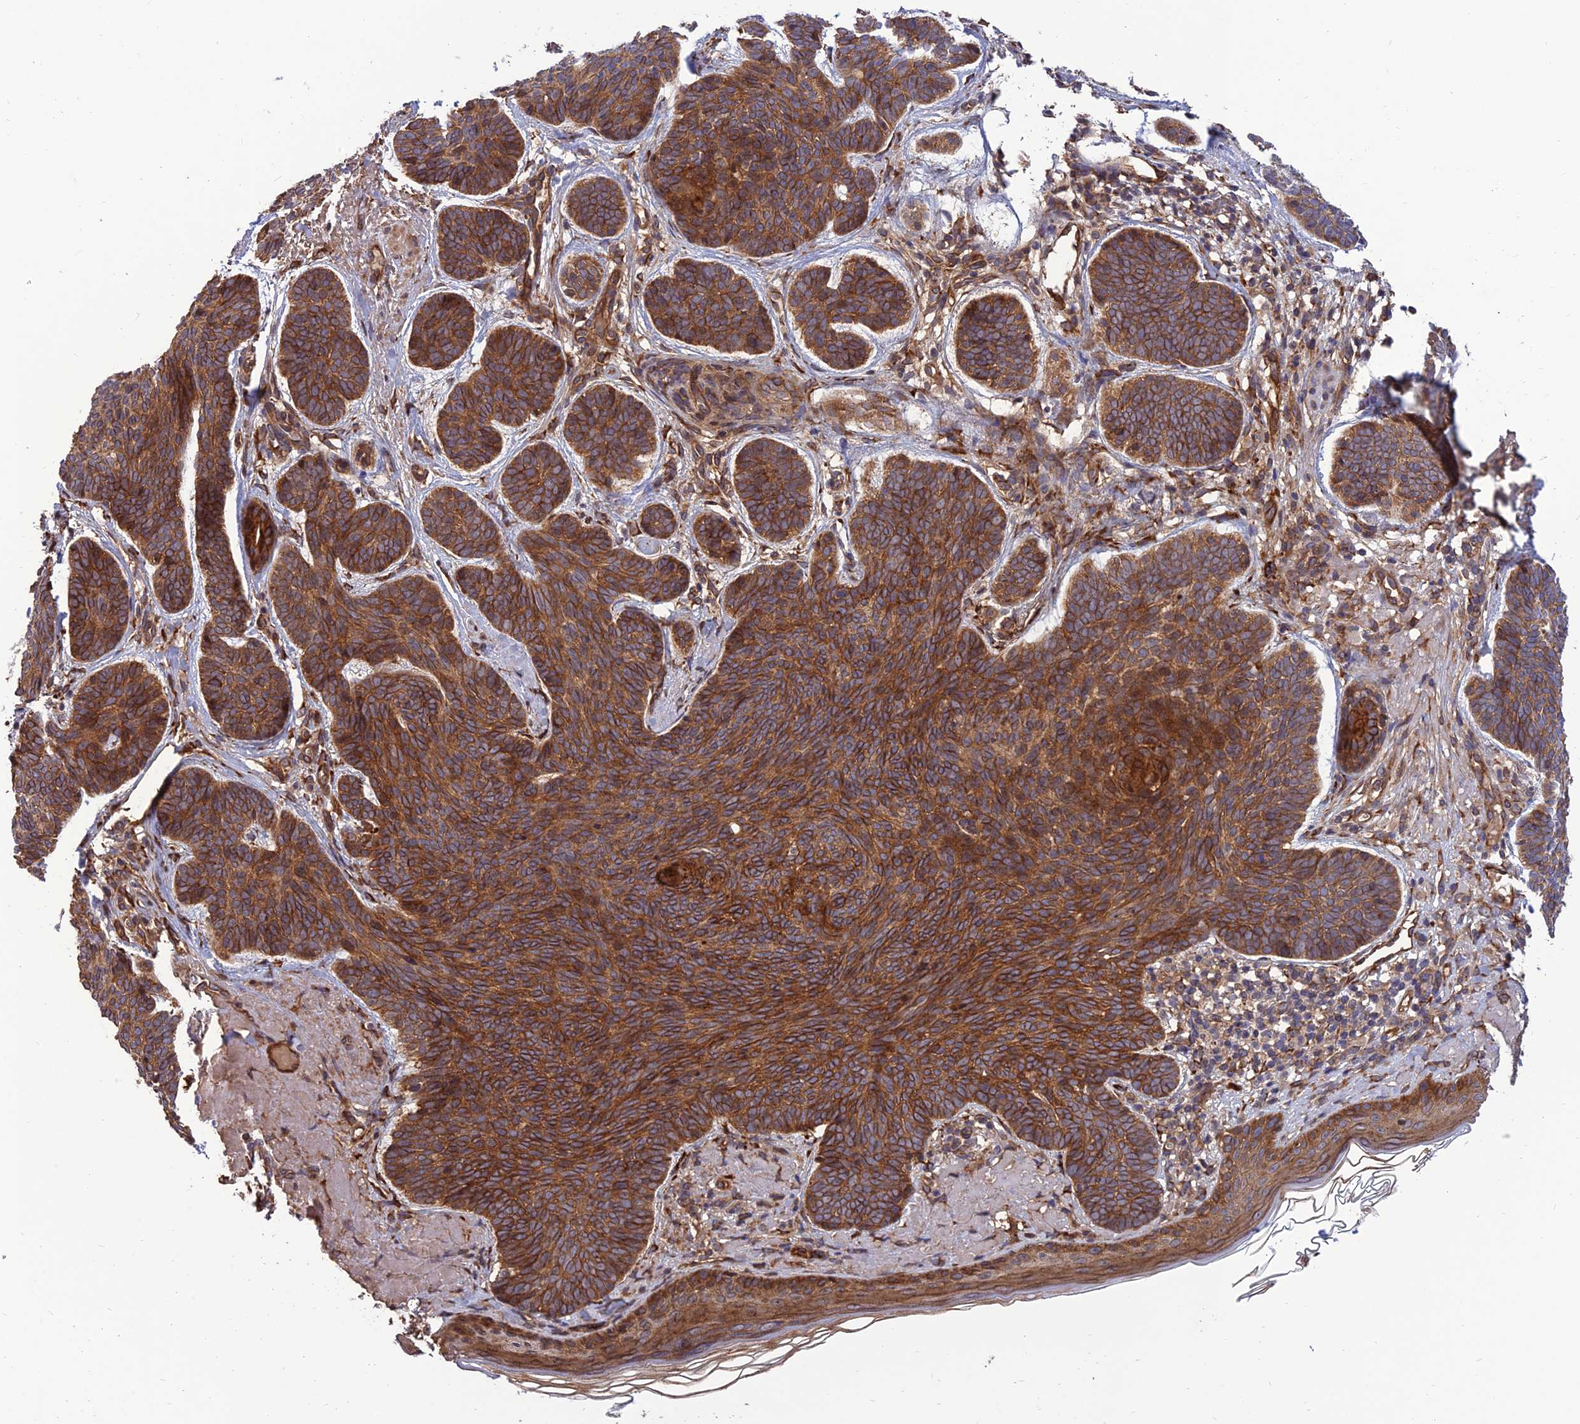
{"staining": {"intensity": "strong", "quantity": ">75%", "location": "cytoplasmic/membranous"}, "tissue": "skin cancer", "cell_type": "Tumor cells", "image_type": "cancer", "snomed": [{"axis": "morphology", "description": "Basal cell carcinoma"}, {"axis": "topography", "description": "Skin"}], "caption": "Approximately >75% of tumor cells in skin cancer show strong cytoplasmic/membranous protein staining as visualized by brown immunohistochemical staining.", "gene": "CRTAP", "patient": {"sex": "female", "age": 74}}